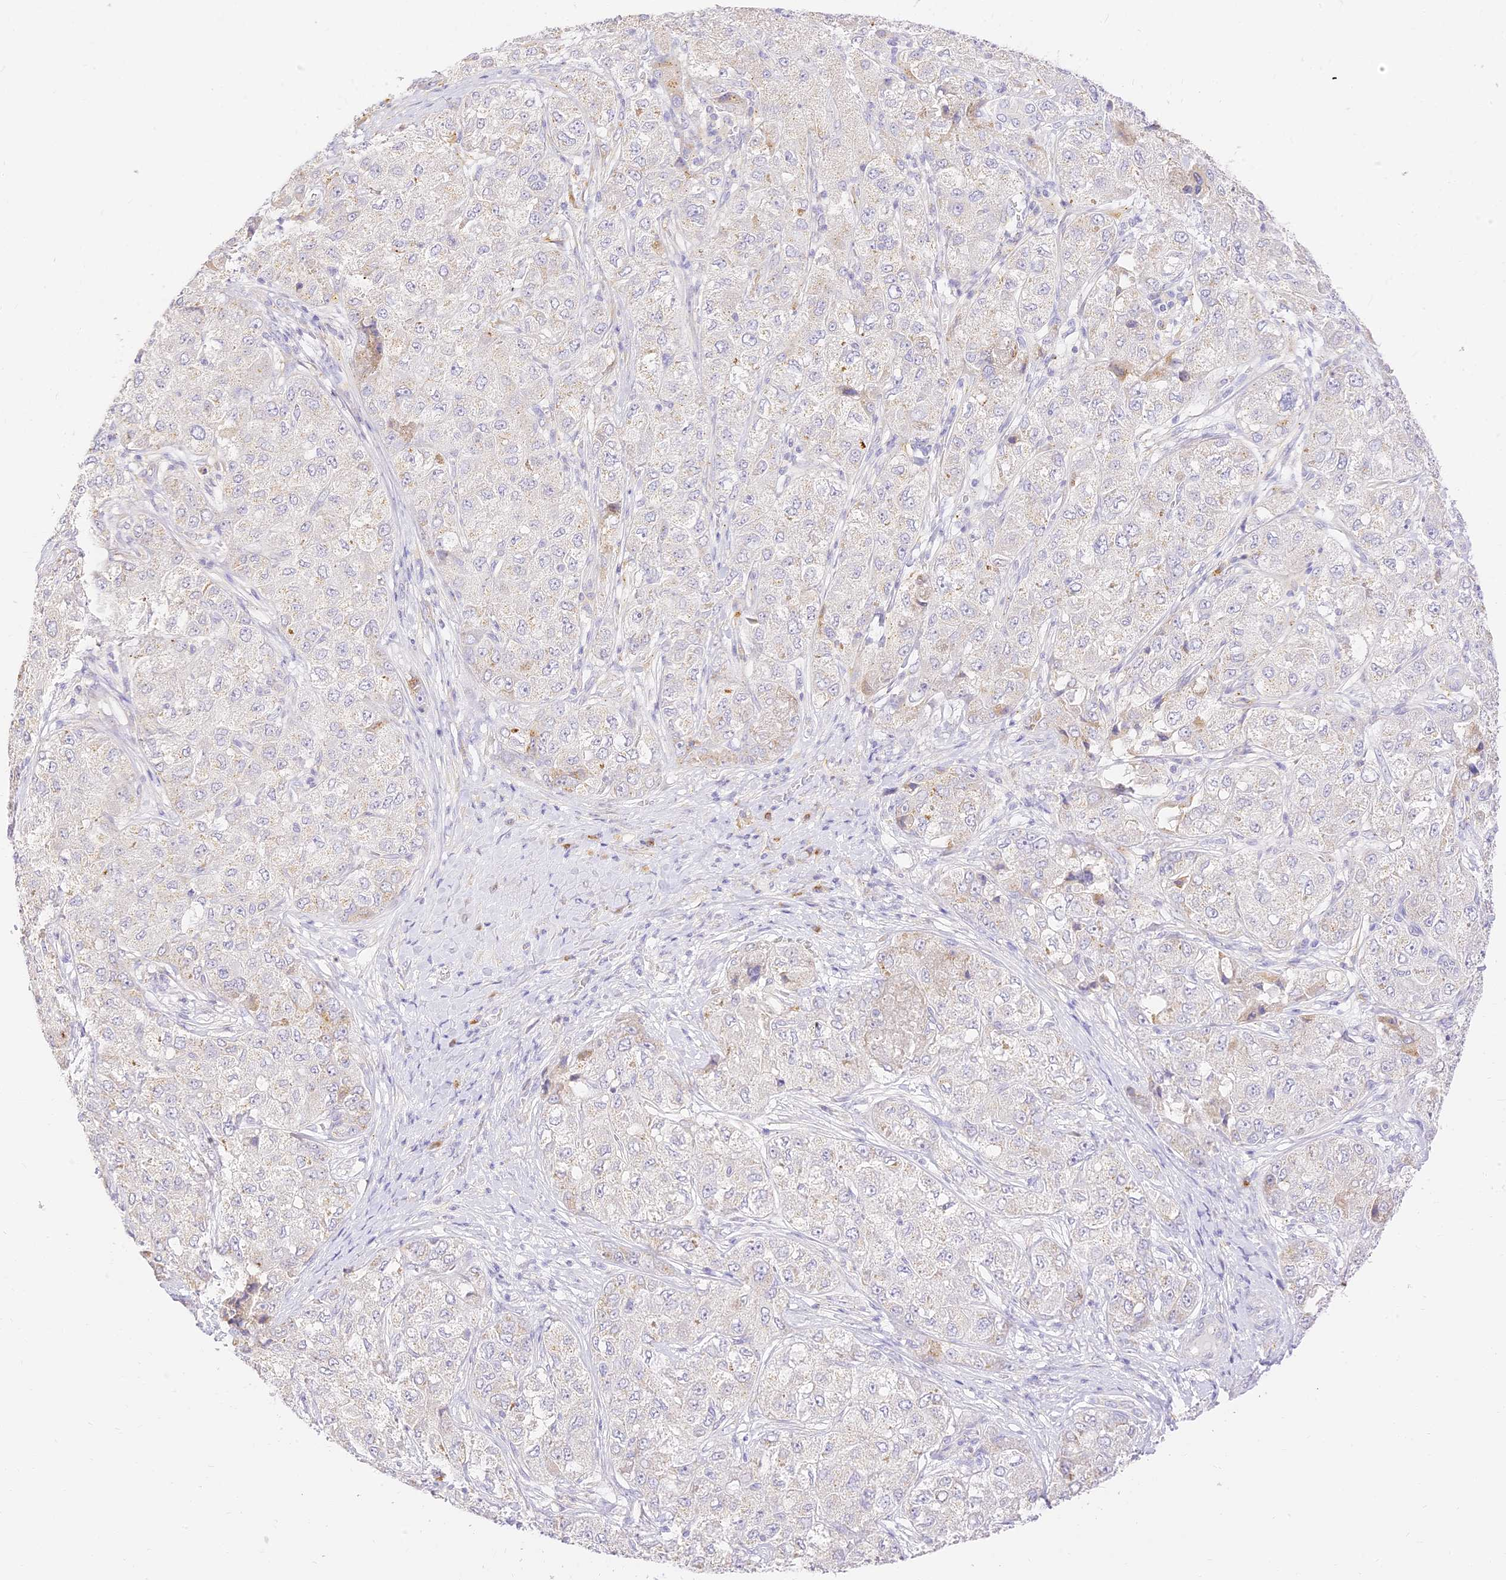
{"staining": {"intensity": "negative", "quantity": "none", "location": "none"}, "tissue": "liver cancer", "cell_type": "Tumor cells", "image_type": "cancer", "snomed": [{"axis": "morphology", "description": "Carcinoma, Hepatocellular, NOS"}, {"axis": "topography", "description": "Liver"}], "caption": "Liver hepatocellular carcinoma was stained to show a protein in brown. There is no significant staining in tumor cells.", "gene": "SEC13", "patient": {"sex": "male", "age": 80}}